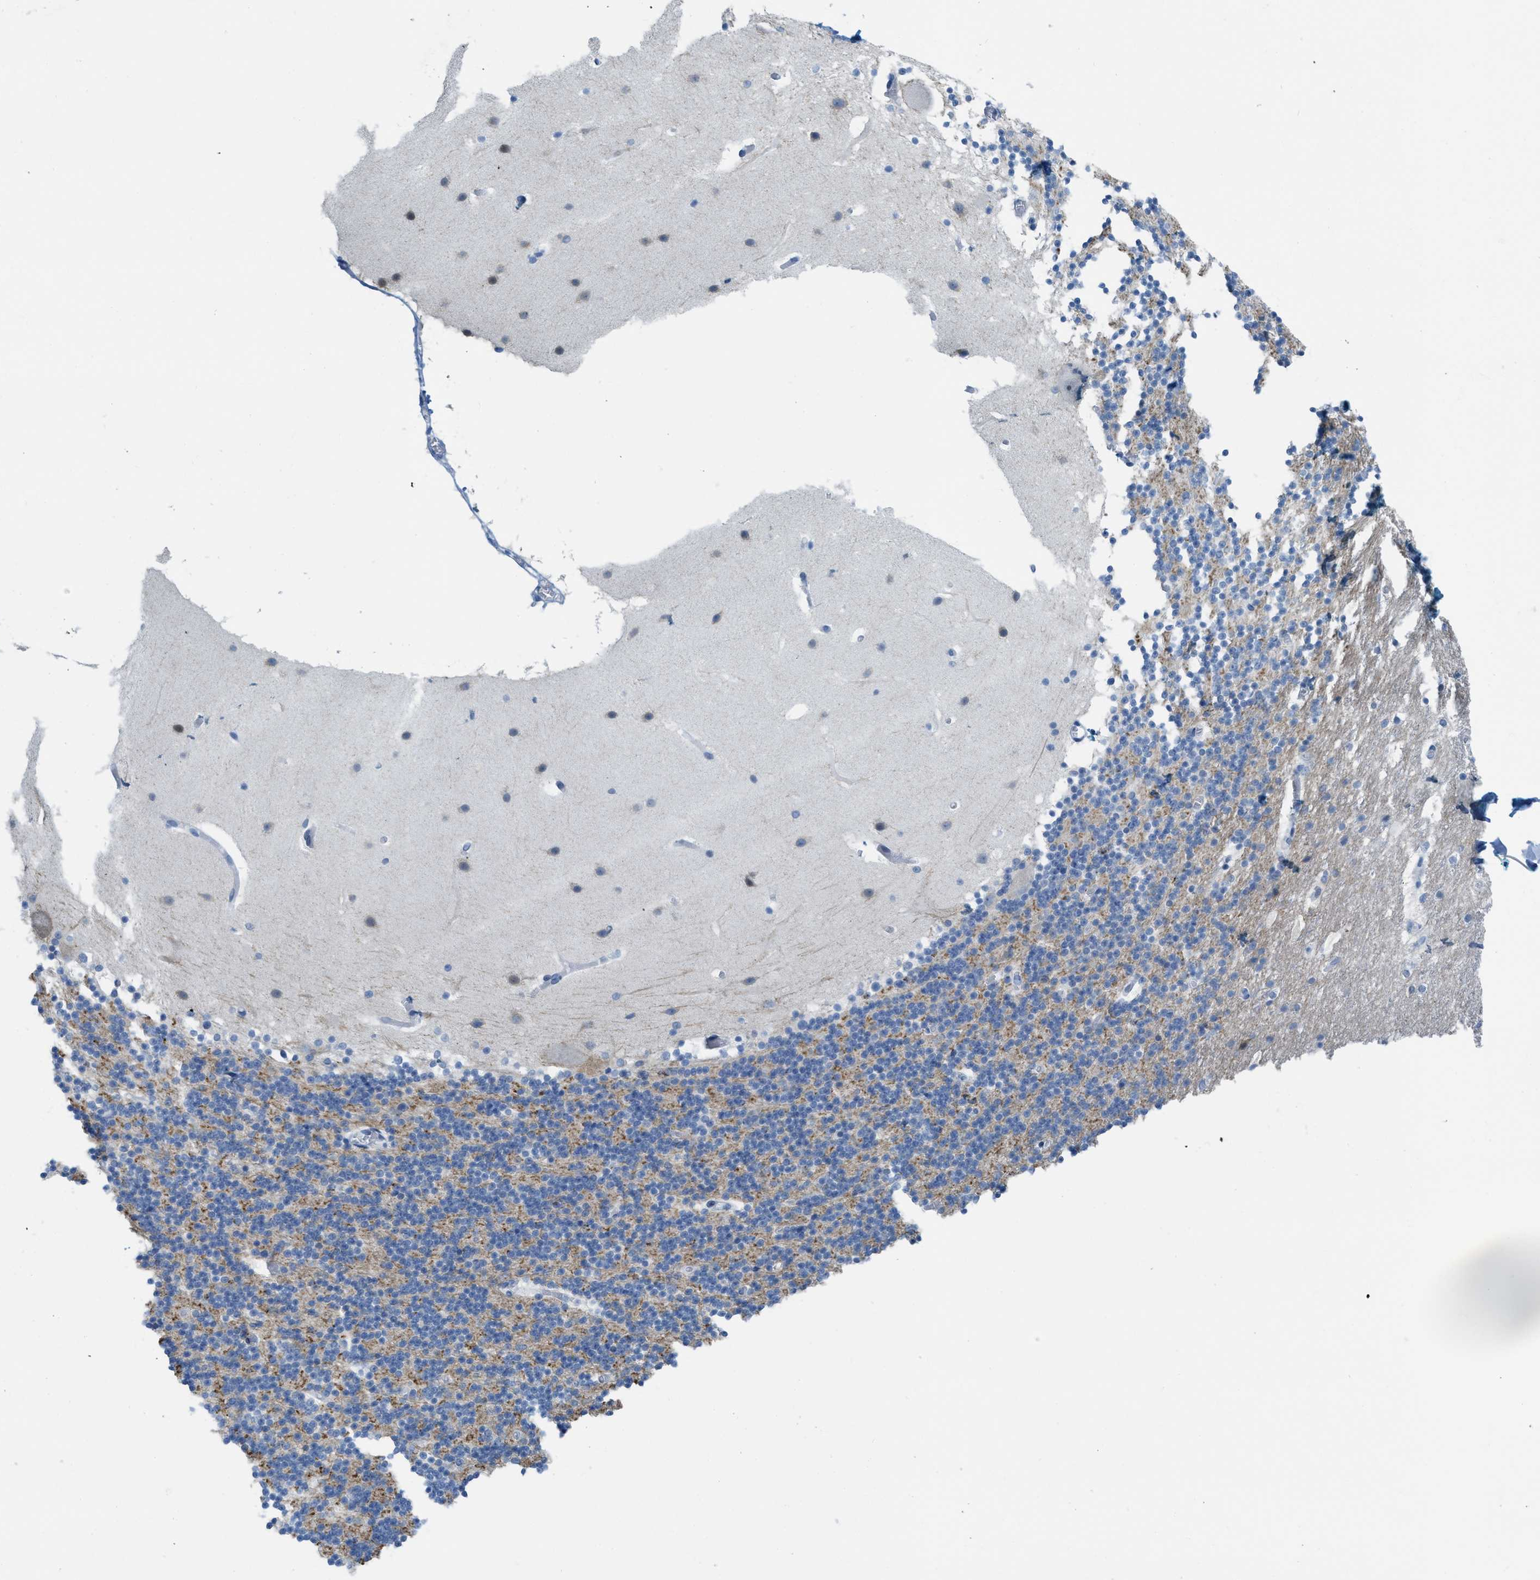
{"staining": {"intensity": "moderate", "quantity": "25%-75%", "location": "cytoplasmic/membranous"}, "tissue": "cerebellum", "cell_type": "Cells in granular layer", "image_type": "normal", "snomed": [{"axis": "morphology", "description": "Normal tissue, NOS"}, {"axis": "topography", "description": "Cerebellum"}], "caption": "Immunohistochemistry (IHC) photomicrograph of normal cerebellum: human cerebellum stained using immunohistochemistry shows medium levels of moderate protein expression localized specifically in the cytoplasmic/membranous of cells in granular layer, appearing as a cytoplasmic/membranous brown color.", "gene": "ASGR1", "patient": {"sex": "male", "age": 45}}